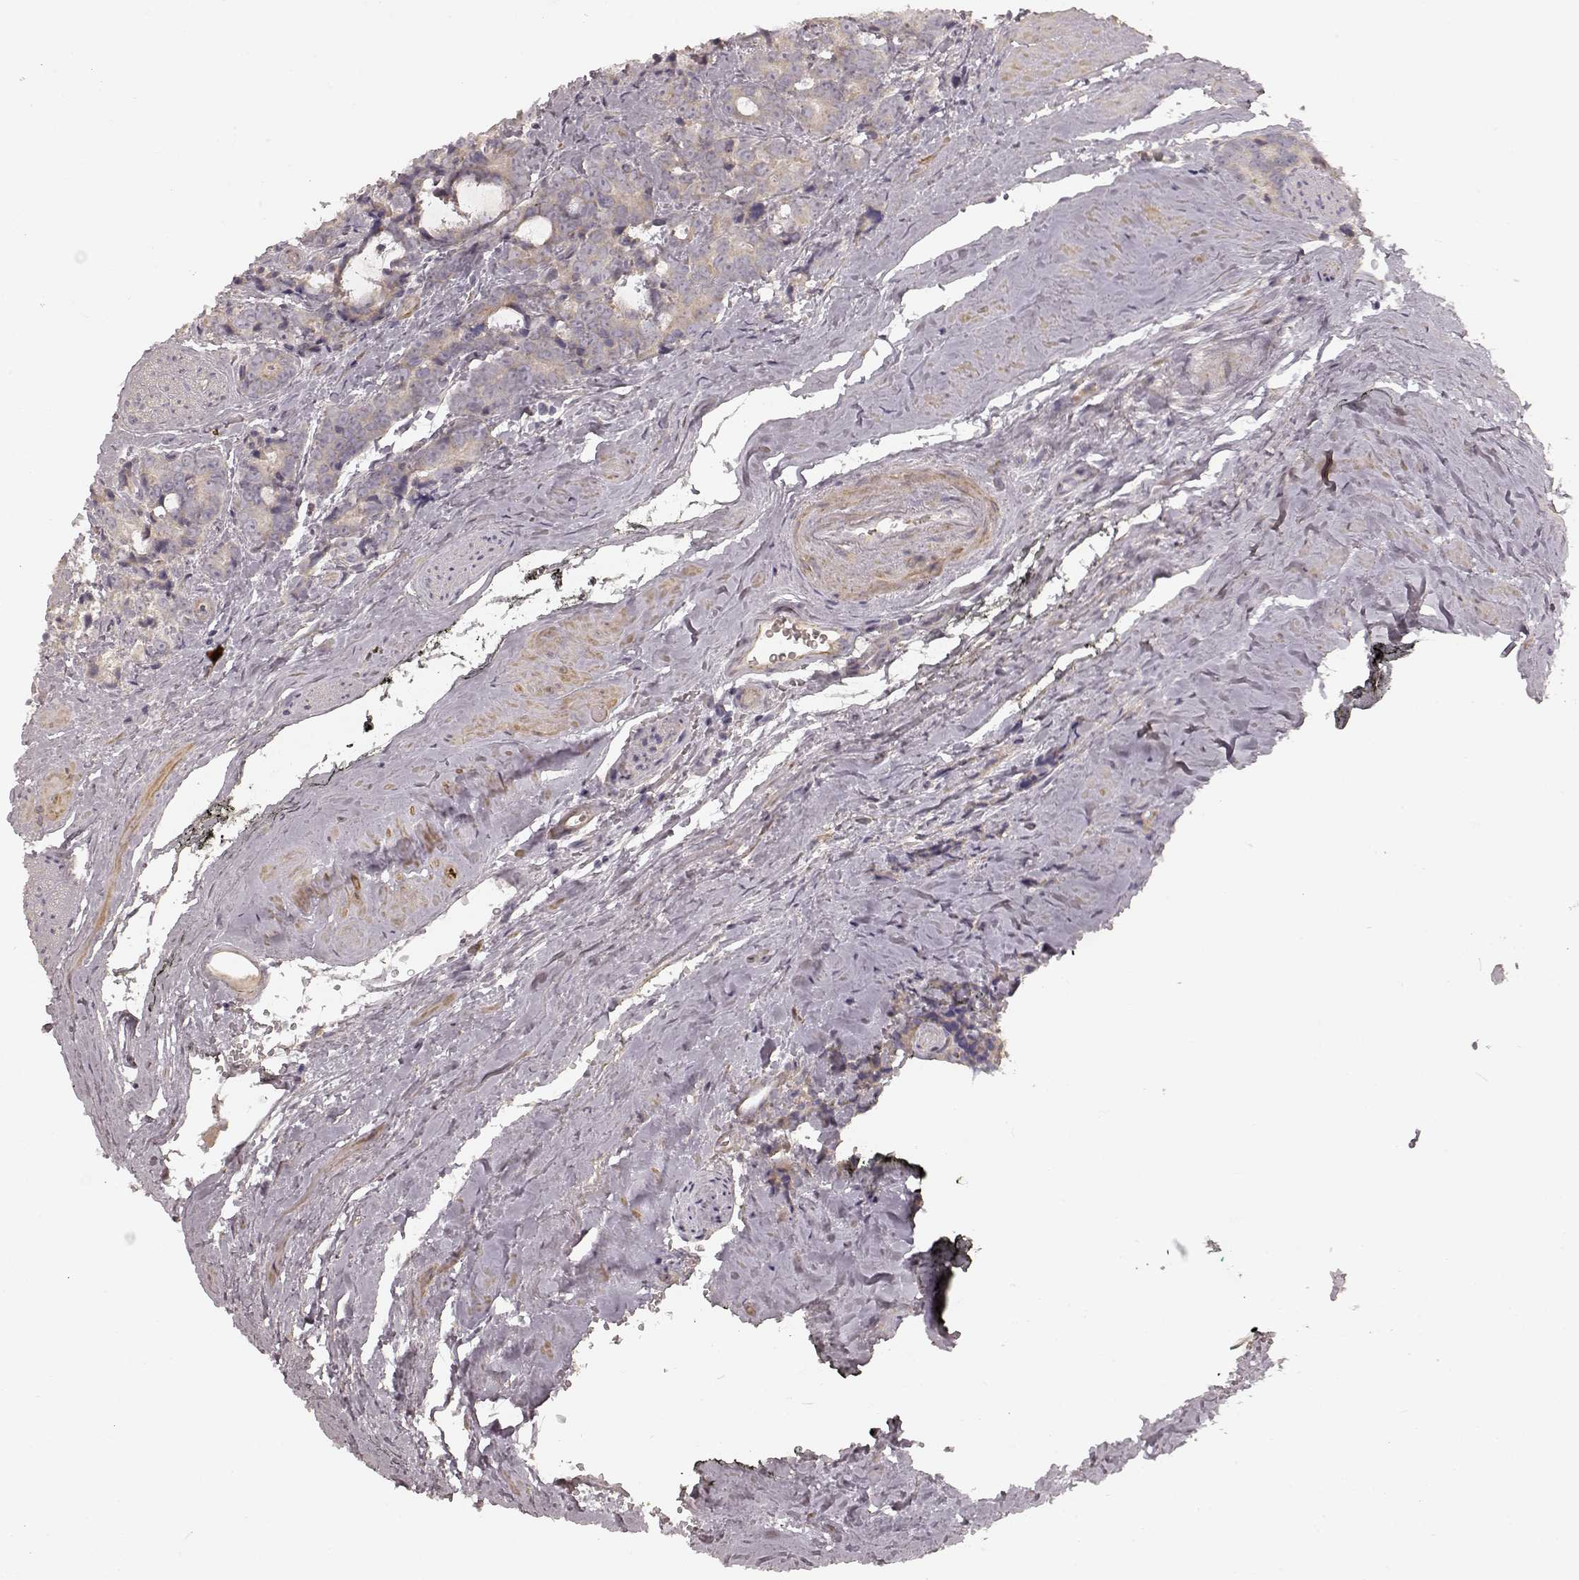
{"staining": {"intensity": "negative", "quantity": "none", "location": "none"}, "tissue": "prostate cancer", "cell_type": "Tumor cells", "image_type": "cancer", "snomed": [{"axis": "morphology", "description": "Adenocarcinoma, High grade"}, {"axis": "topography", "description": "Prostate"}], "caption": "There is no significant positivity in tumor cells of prostate adenocarcinoma (high-grade). (Brightfield microscopy of DAB IHC at high magnification).", "gene": "KCNJ9", "patient": {"sex": "male", "age": 74}}